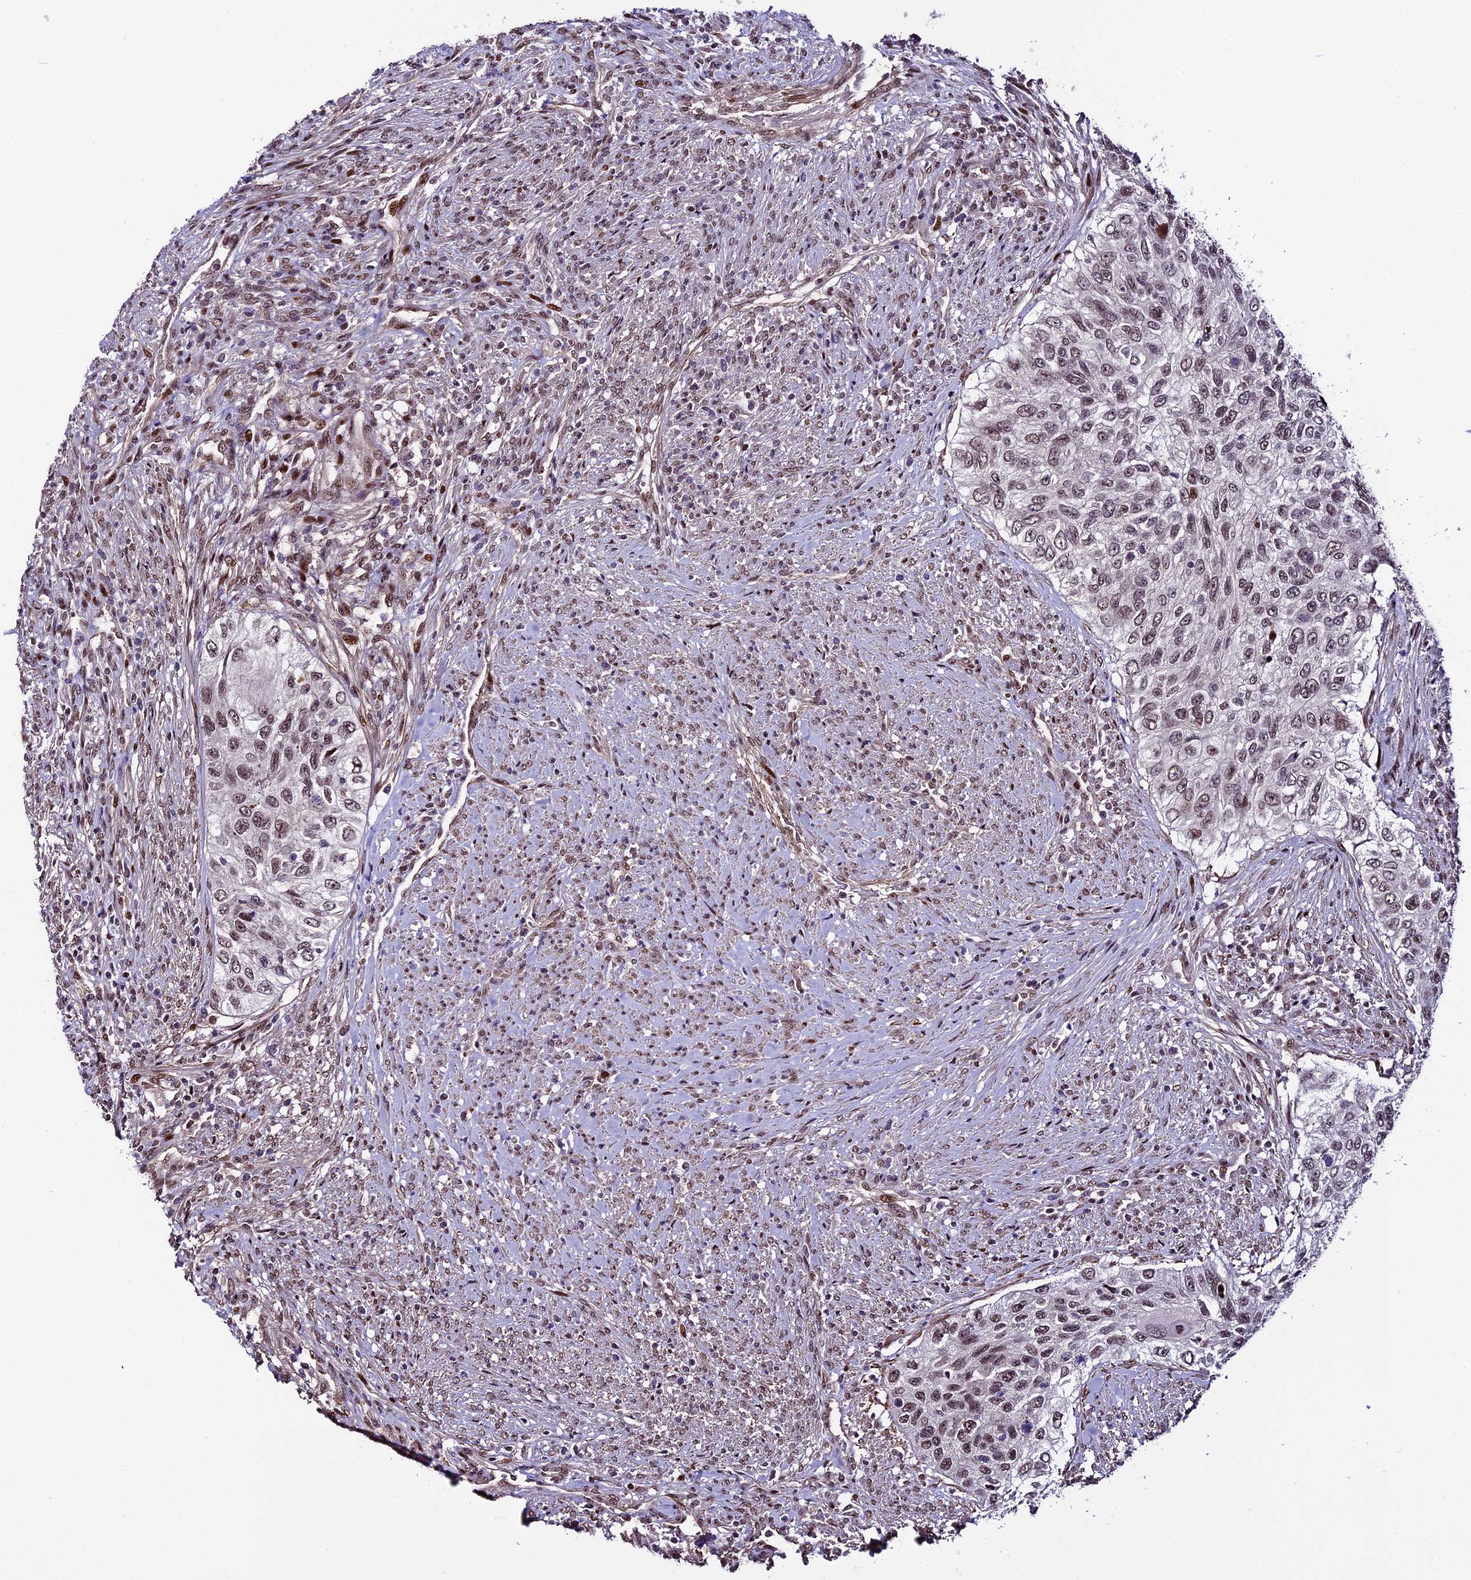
{"staining": {"intensity": "weak", "quantity": ">75%", "location": "nuclear"}, "tissue": "urothelial cancer", "cell_type": "Tumor cells", "image_type": "cancer", "snomed": [{"axis": "morphology", "description": "Urothelial carcinoma, High grade"}, {"axis": "topography", "description": "Urinary bladder"}], "caption": "High-grade urothelial carcinoma stained with a brown dye exhibits weak nuclear positive expression in about >75% of tumor cells.", "gene": "TCP11L2", "patient": {"sex": "female", "age": 60}}